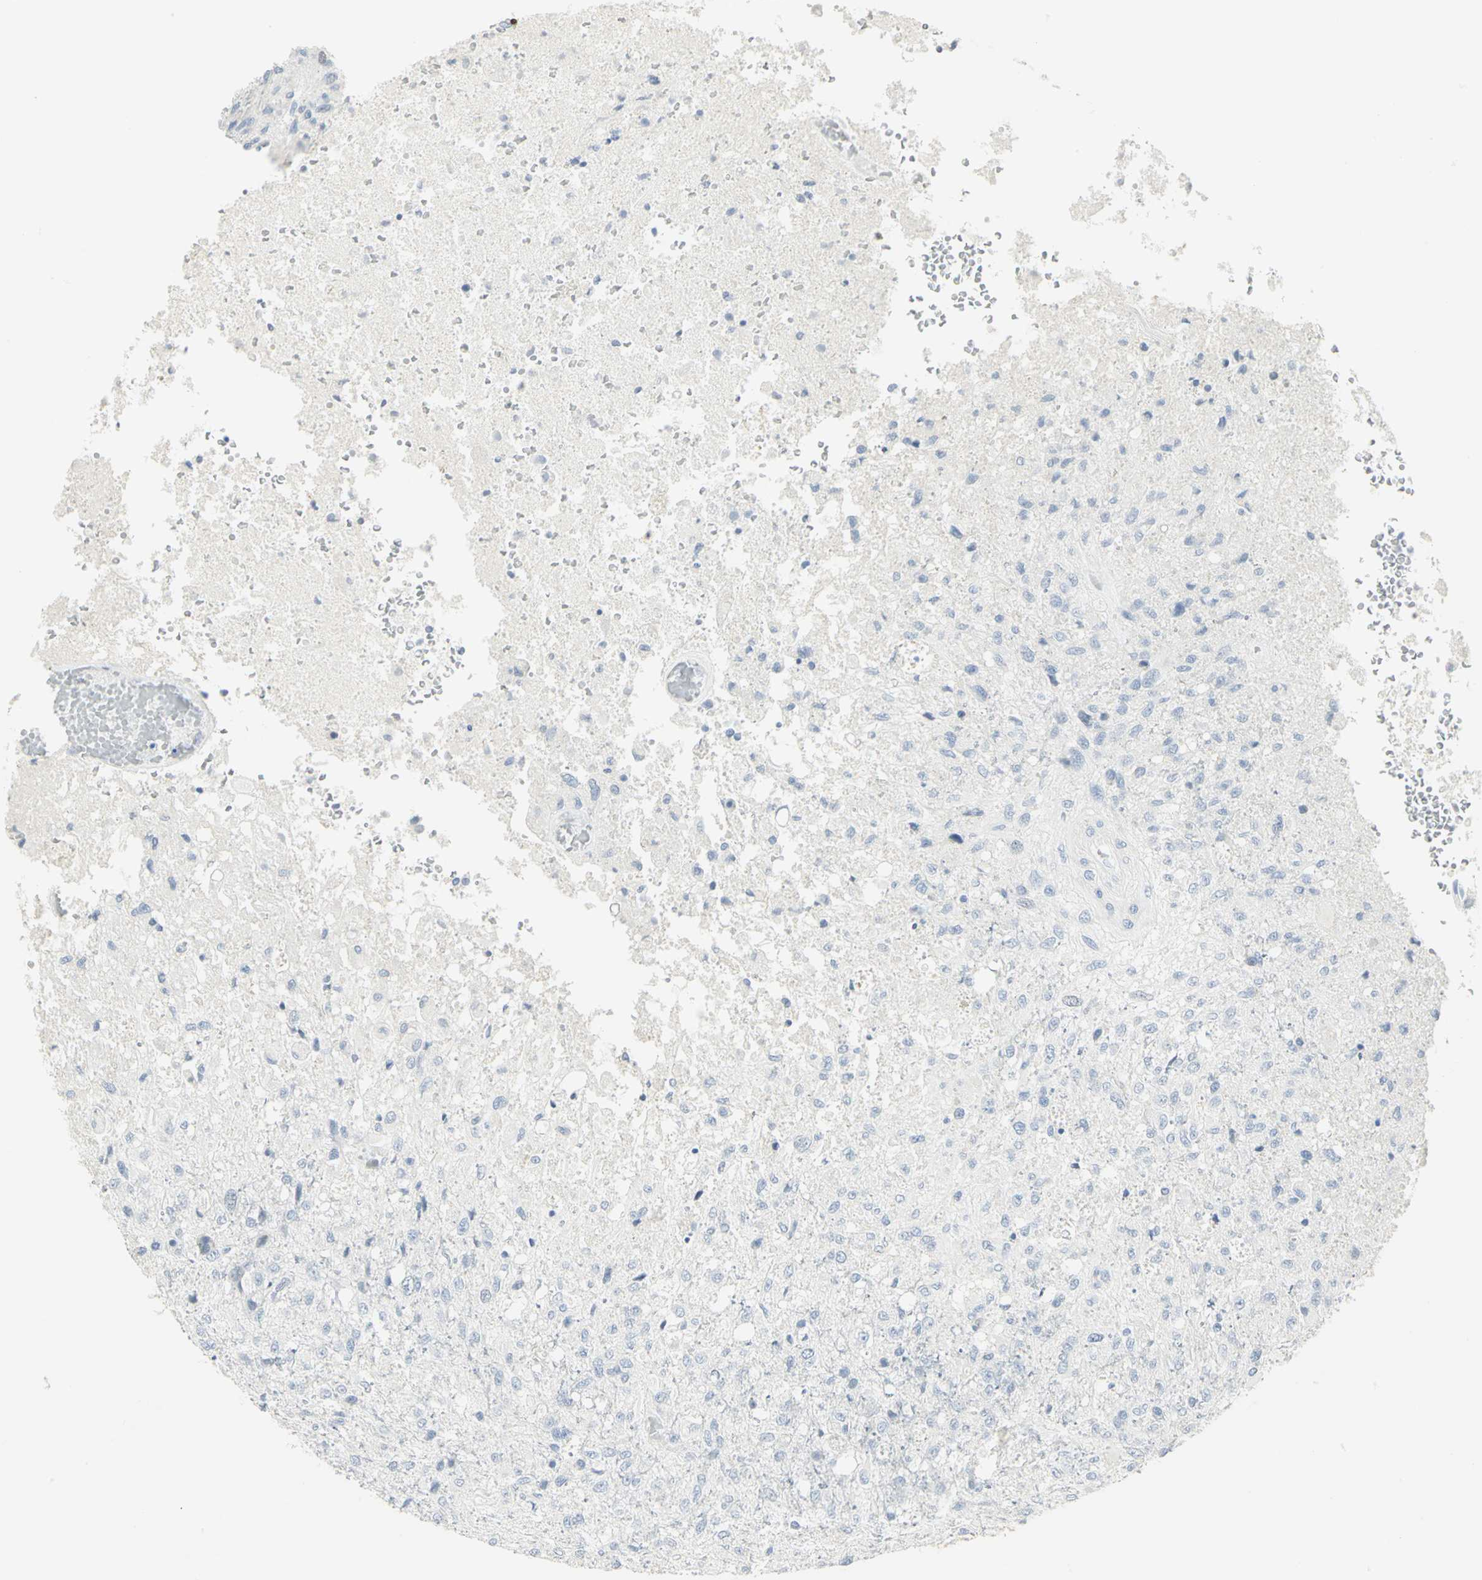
{"staining": {"intensity": "negative", "quantity": "none", "location": "none"}, "tissue": "glioma", "cell_type": "Tumor cells", "image_type": "cancer", "snomed": [{"axis": "morphology", "description": "Normal tissue, NOS"}, {"axis": "morphology", "description": "Glioma, malignant, High grade"}, {"axis": "topography", "description": "Cerebral cortex"}], "caption": "High-grade glioma (malignant) was stained to show a protein in brown. There is no significant positivity in tumor cells.", "gene": "HELLS", "patient": {"sex": "male", "age": 77}}